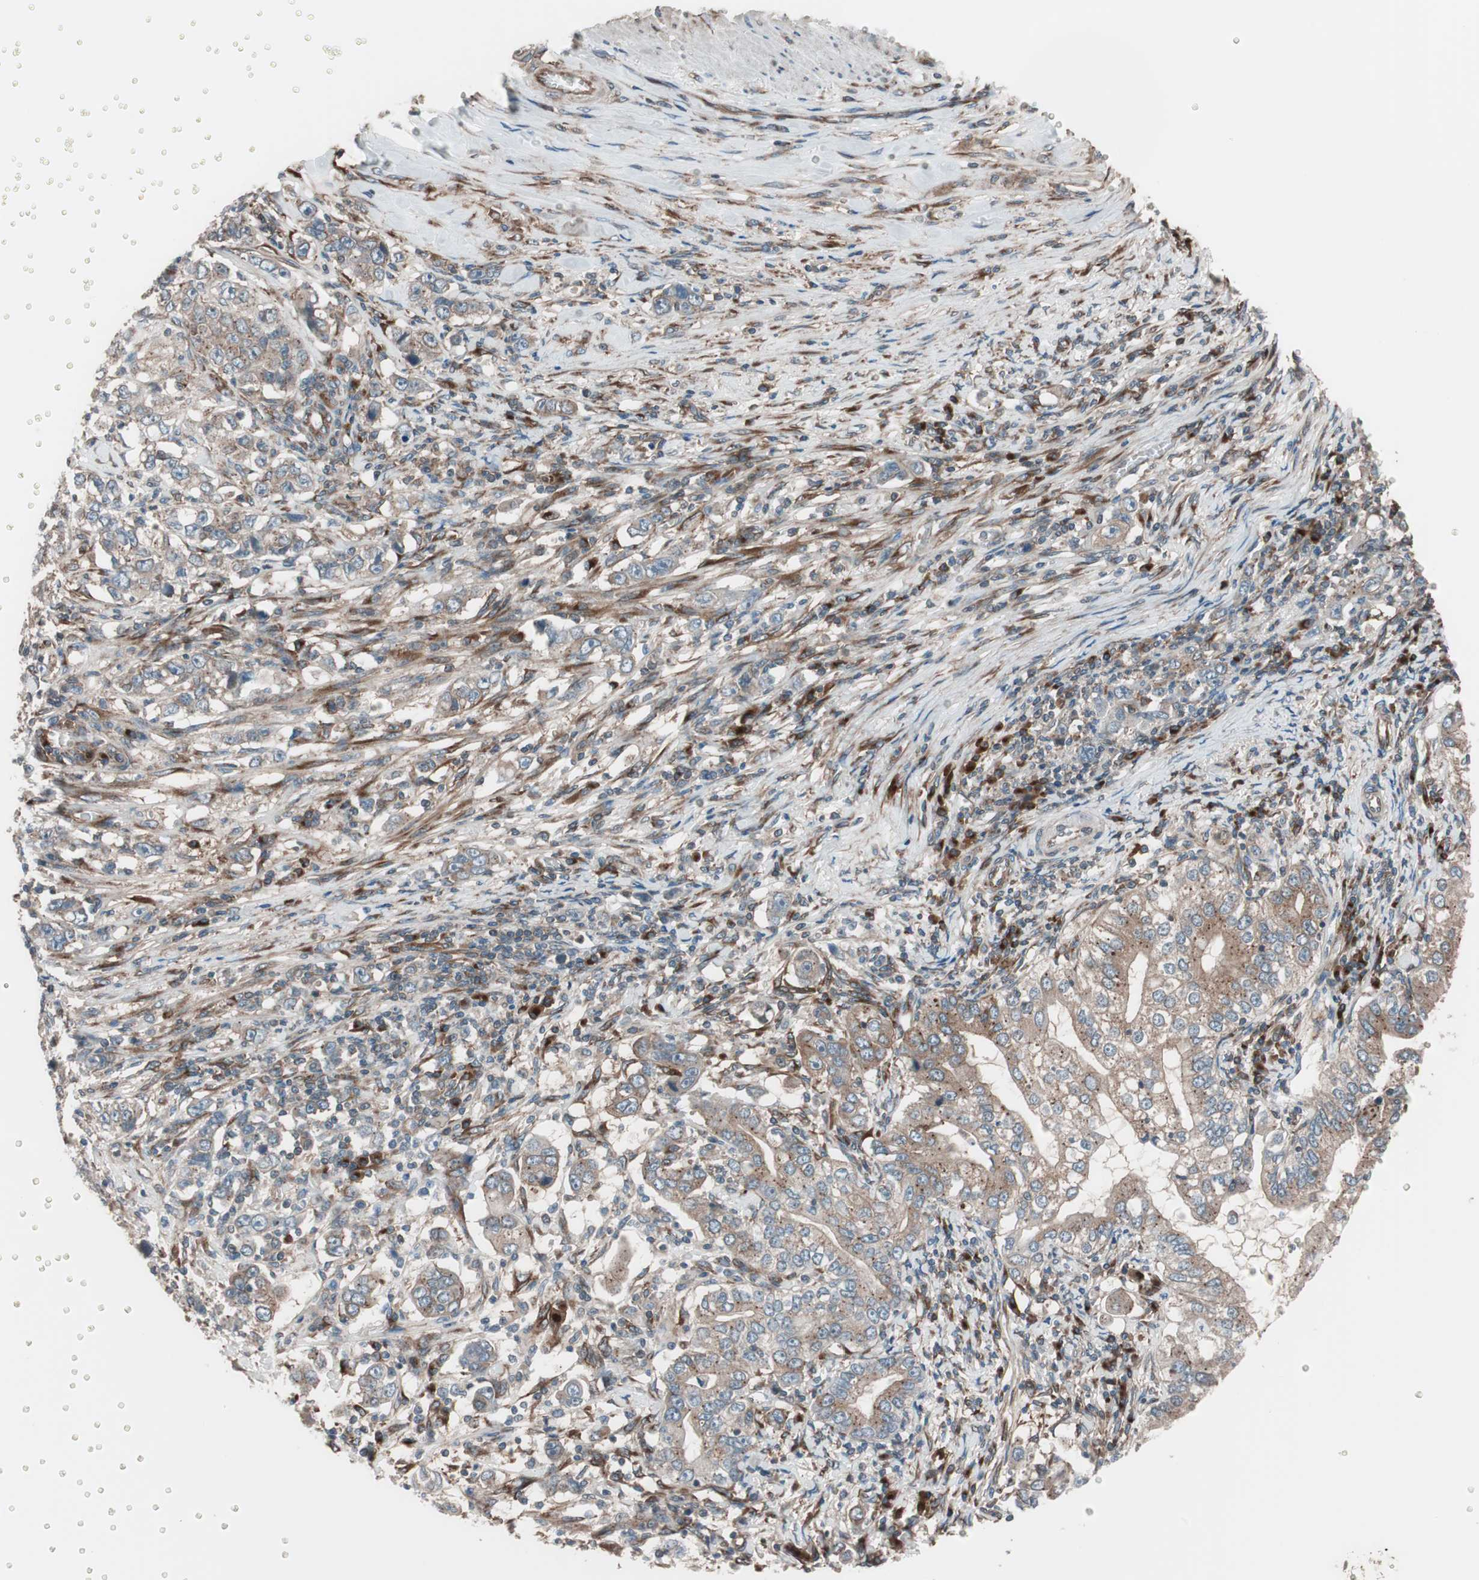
{"staining": {"intensity": "moderate", "quantity": ">75%", "location": "cytoplasmic/membranous"}, "tissue": "stomach cancer", "cell_type": "Tumor cells", "image_type": "cancer", "snomed": [{"axis": "morphology", "description": "Adenocarcinoma, NOS"}, {"axis": "topography", "description": "Stomach, lower"}], "caption": "Tumor cells reveal moderate cytoplasmic/membranous positivity in approximately >75% of cells in stomach cancer.", "gene": "SEC31A", "patient": {"sex": "female", "age": 72}}